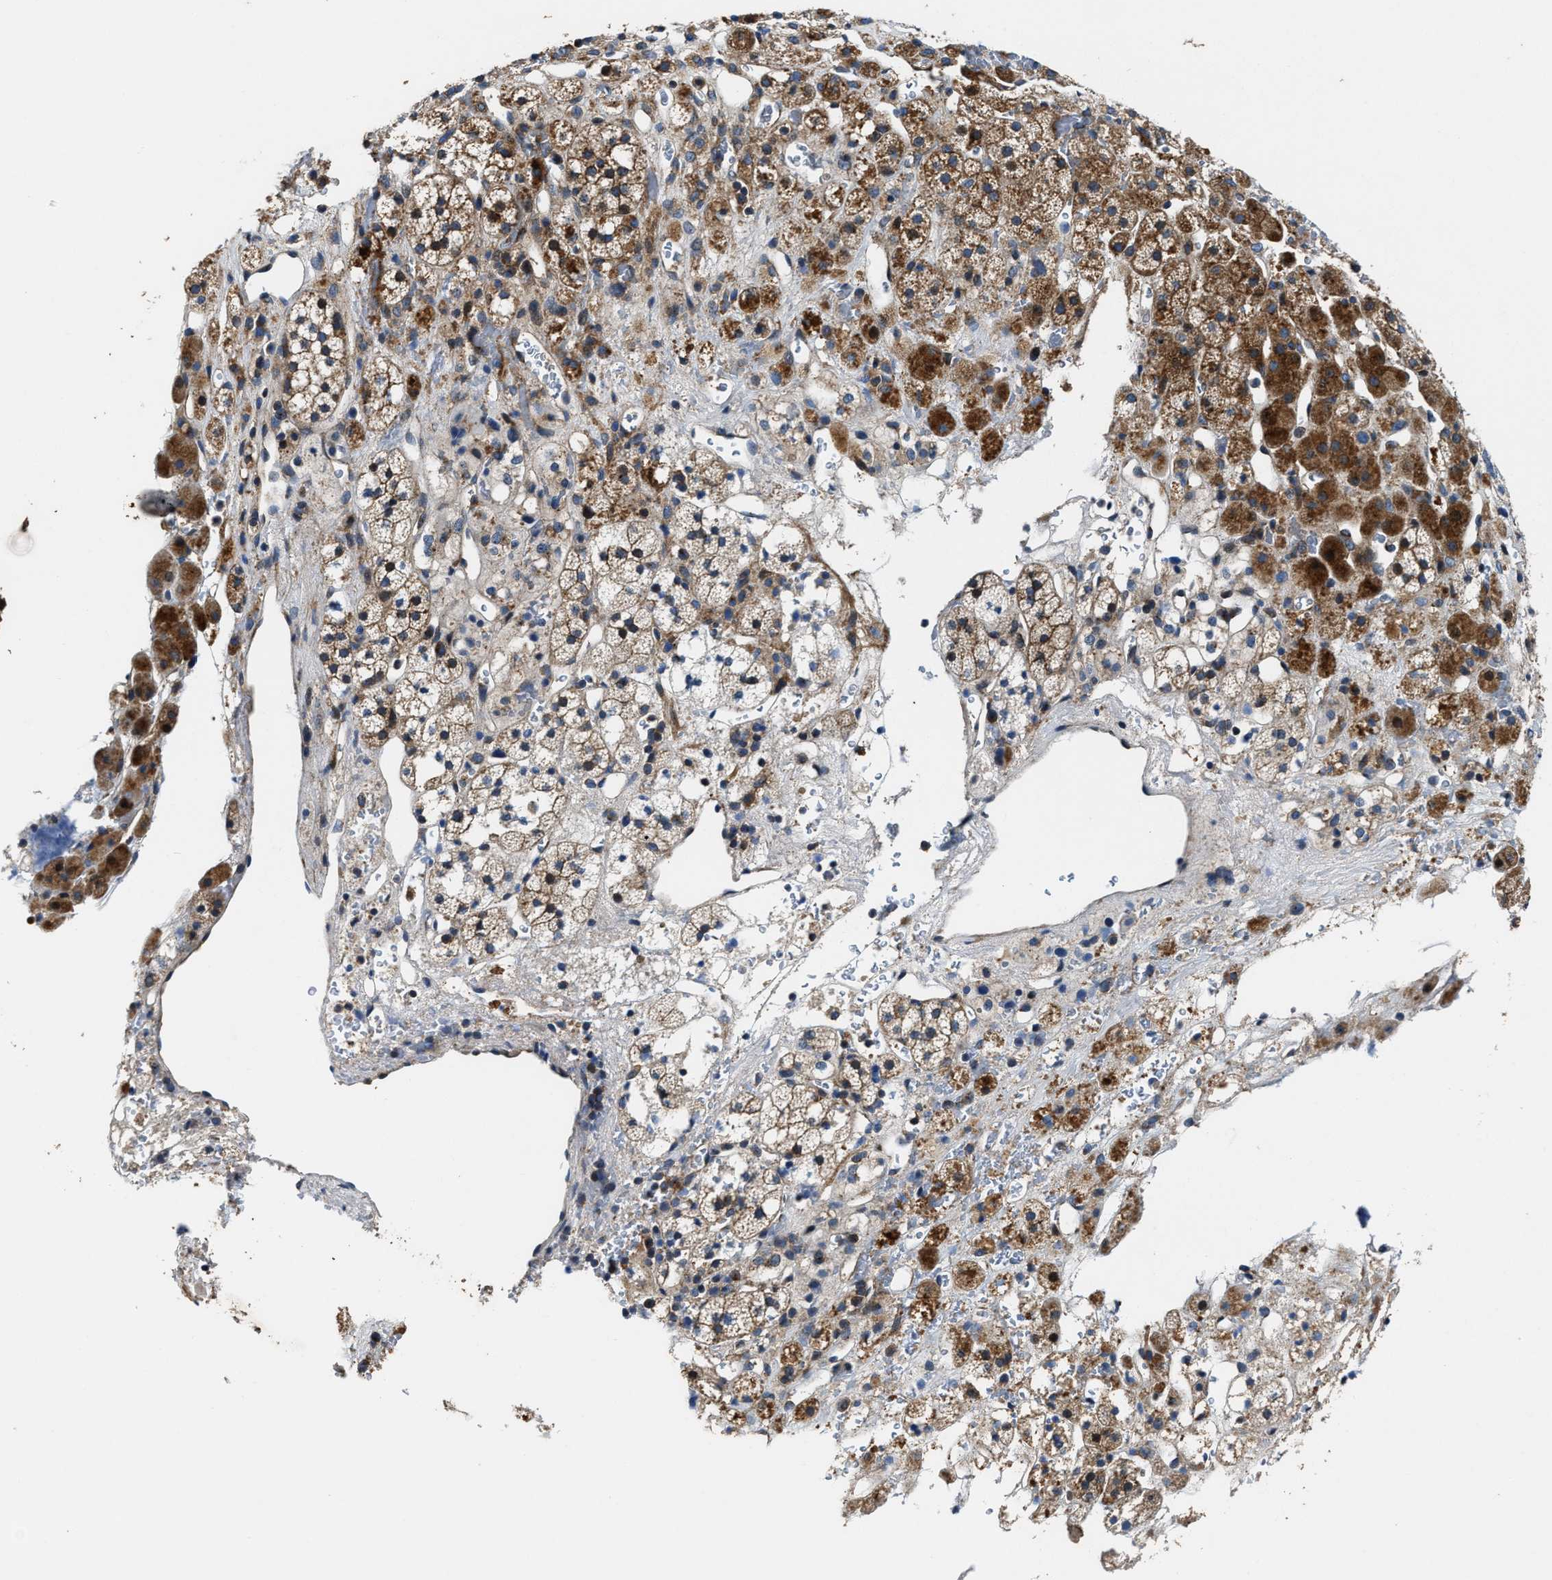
{"staining": {"intensity": "moderate", "quantity": ">75%", "location": "cytoplasmic/membranous"}, "tissue": "adrenal gland", "cell_type": "Glandular cells", "image_type": "normal", "snomed": [{"axis": "morphology", "description": "Normal tissue, NOS"}, {"axis": "topography", "description": "Adrenal gland"}], "caption": "A high-resolution image shows immunohistochemistry (IHC) staining of benign adrenal gland, which exhibits moderate cytoplasmic/membranous staining in approximately >75% of glandular cells. (Stains: DAB in brown, nuclei in blue, Microscopy: brightfield microscopy at high magnification).", "gene": "PTAR1", "patient": {"sex": "male", "age": 56}}